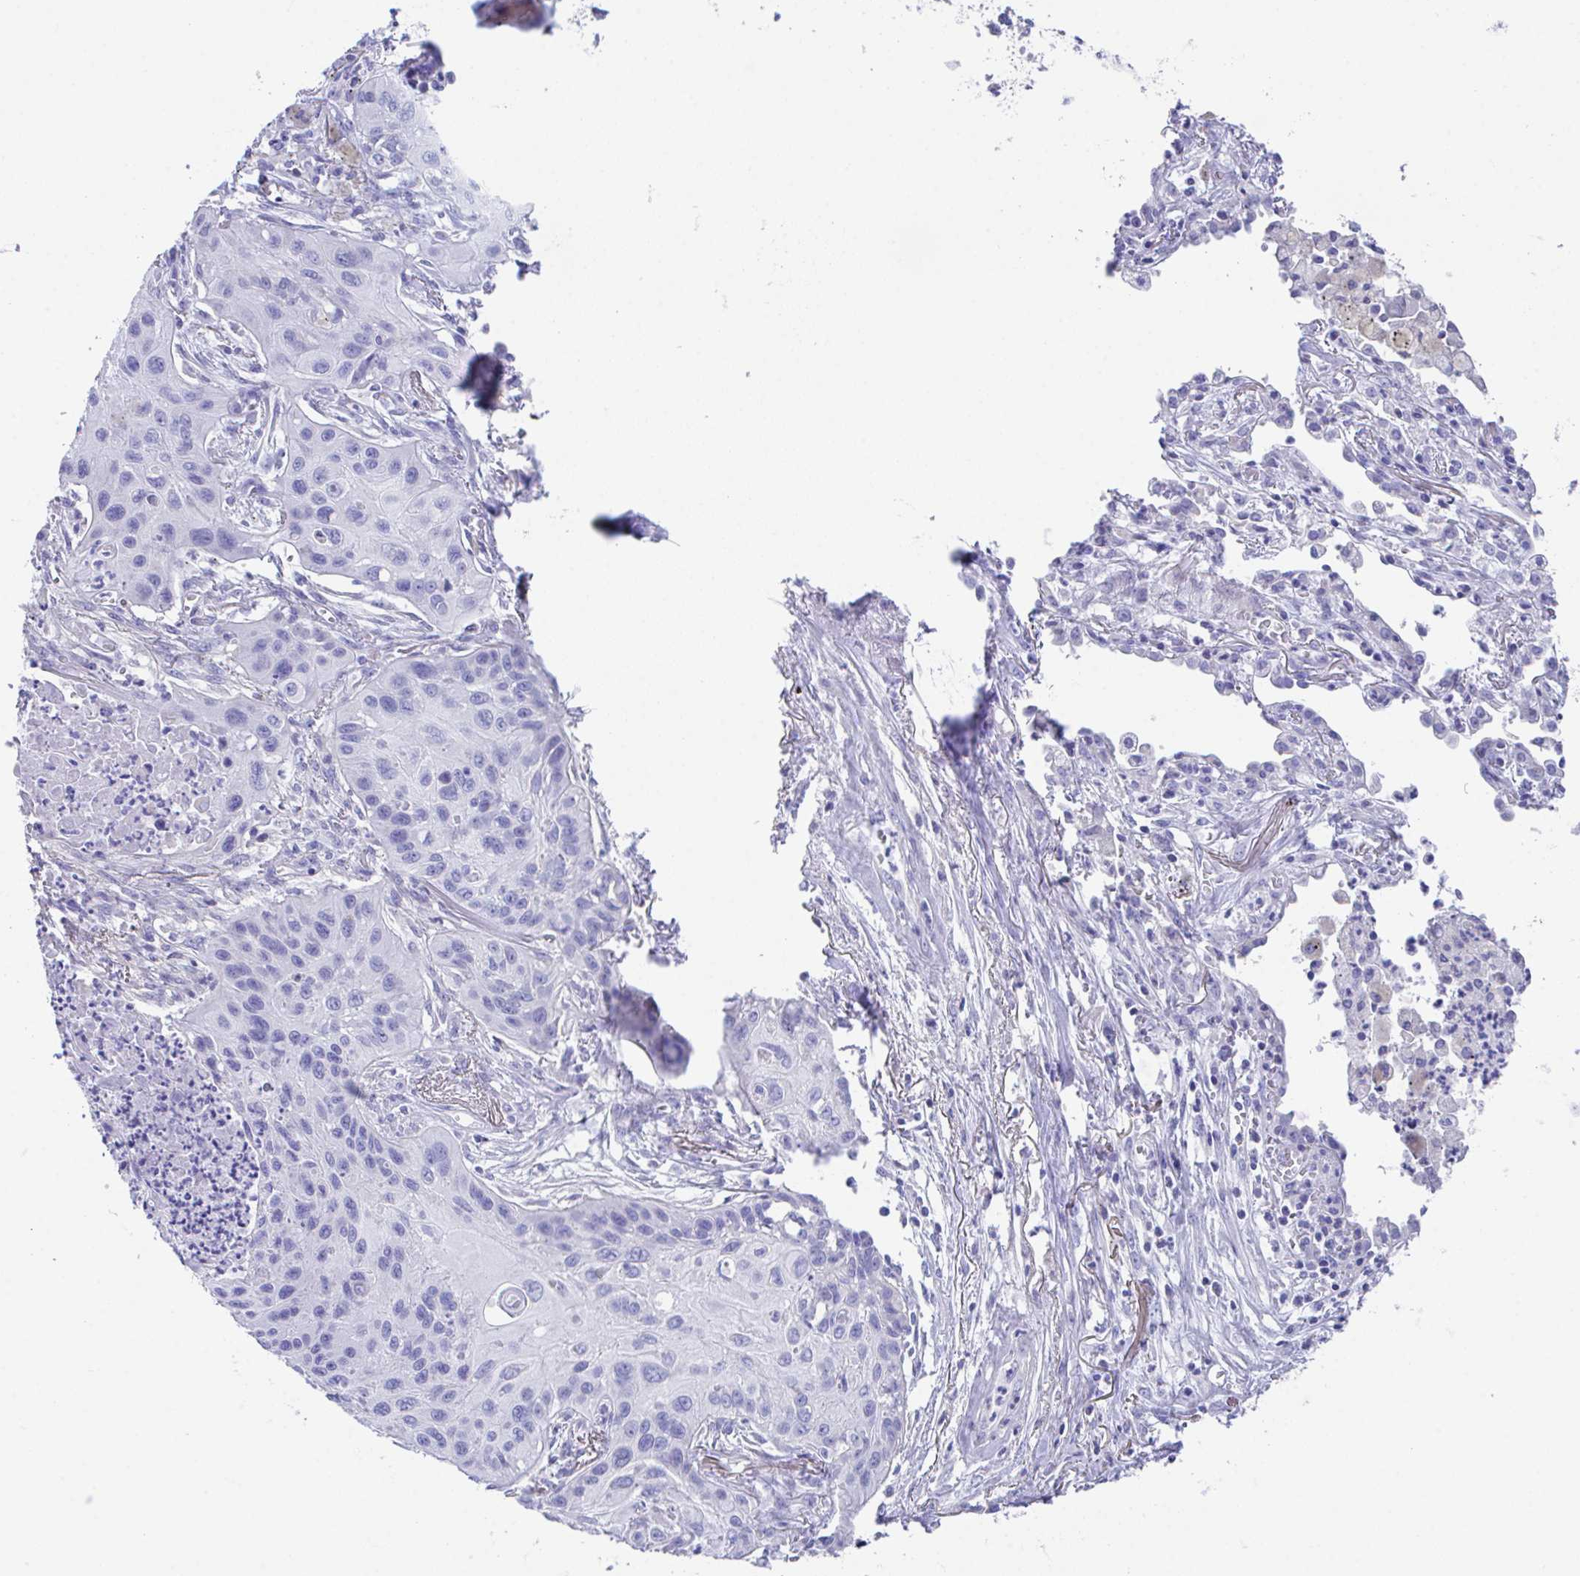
{"staining": {"intensity": "negative", "quantity": "none", "location": "none"}, "tissue": "lung cancer", "cell_type": "Tumor cells", "image_type": "cancer", "snomed": [{"axis": "morphology", "description": "Squamous cell carcinoma, NOS"}, {"axis": "topography", "description": "Lung"}], "caption": "A photomicrograph of squamous cell carcinoma (lung) stained for a protein shows no brown staining in tumor cells.", "gene": "SLC16A6", "patient": {"sex": "male", "age": 71}}